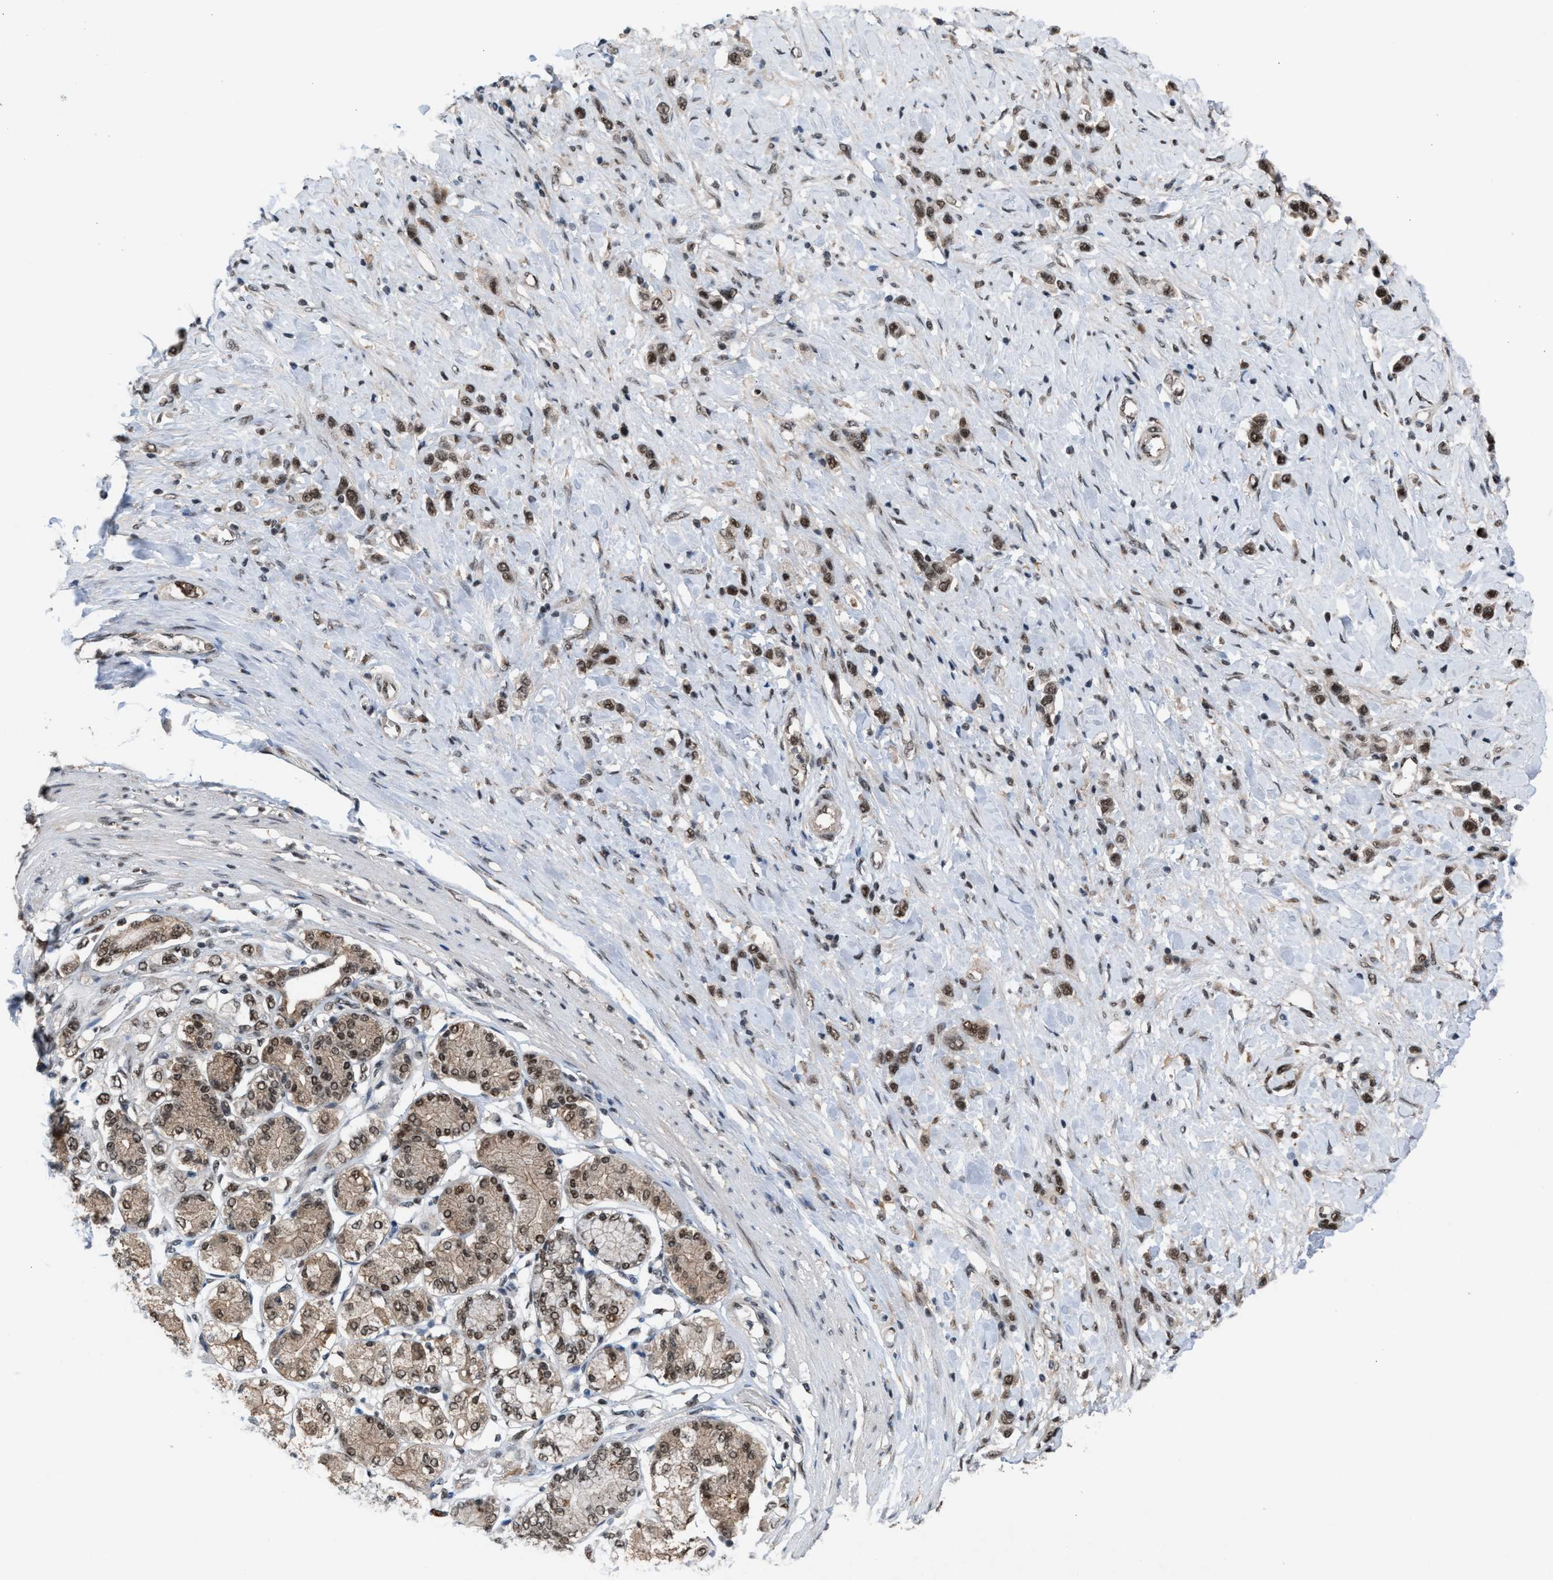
{"staining": {"intensity": "strong", "quantity": ">75%", "location": "nuclear"}, "tissue": "stomach cancer", "cell_type": "Tumor cells", "image_type": "cancer", "snomed": [{"axis": "morphology", "description": "Adenocarcinoma, NOS"}, {"axis": "topography", "description": "Stomach"}], "caption": "Tumor cells demonstrate high levels of strong nuclear expression in approximately >75% of cells in stomach cancer (adenocarcinoma).", "gene": "PRPF4", "patient": {"sex": "female", "age": 65}}